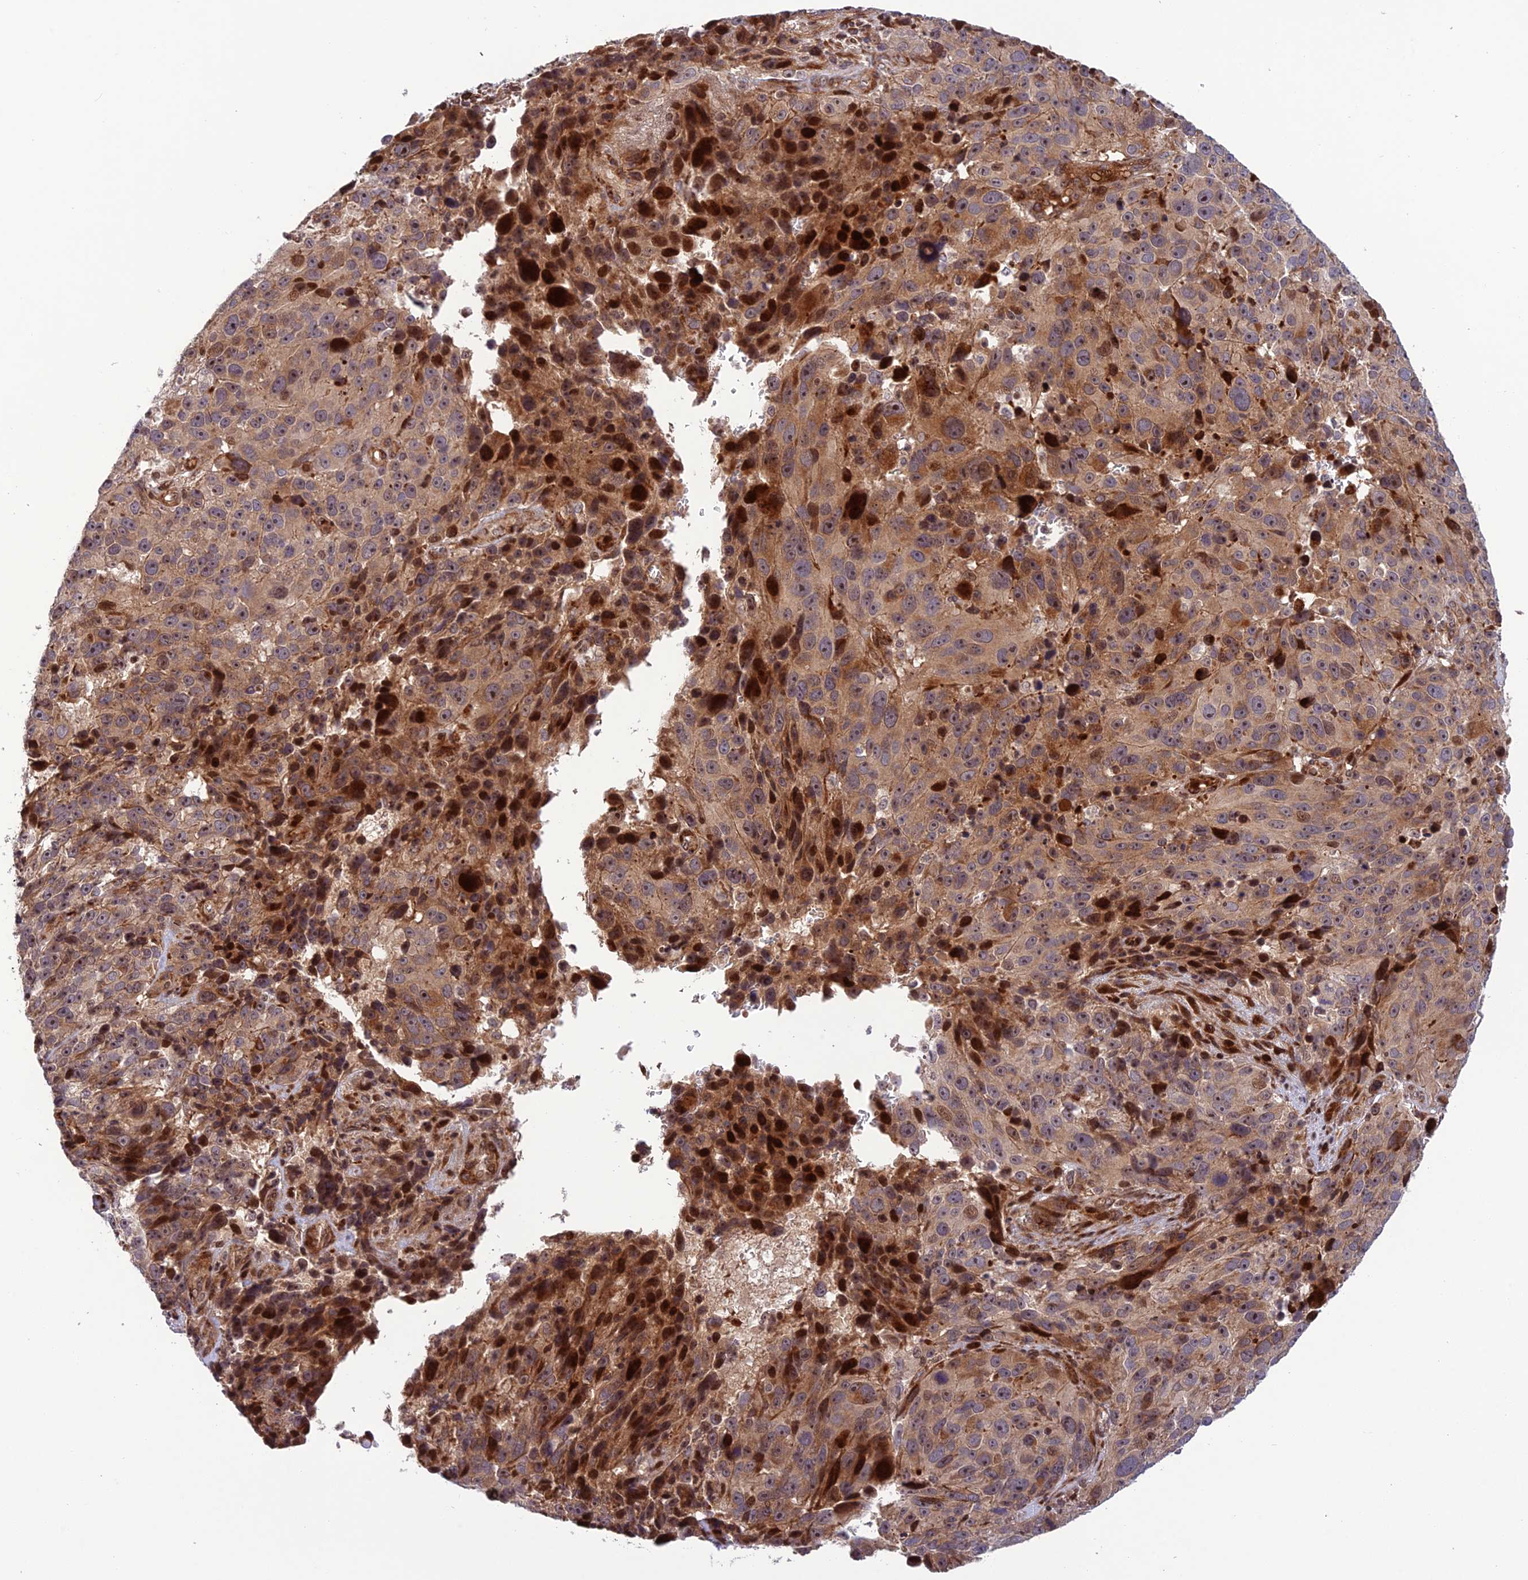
{"staining": {"intensity": "moderate", "quantity": "25%-75%", "location": "cytoplasmic/membranous,nuclear"}, "tissue": "melanoma", "cell_type": "Tumor cells", "image_type": "cancer", "snomed": [{"axis": "morphology", "description": "Malignant melanoma, NOS"}, {"axis": "topography", "description": "Skin"}], "caption": "Immunohistochemistry (IHC) micrograph of neoplastic tissue: malignant melanoma stained using IHC shows medium levels of moderate protein expression localized specifically in the cytoplasmic/membranous and nuclear of tumor cells, appearing as a cytoplasmic/membranous and nuclear brown color.", "gene": "SMIM7", "patient": {"sex": "male", "age": 84}}